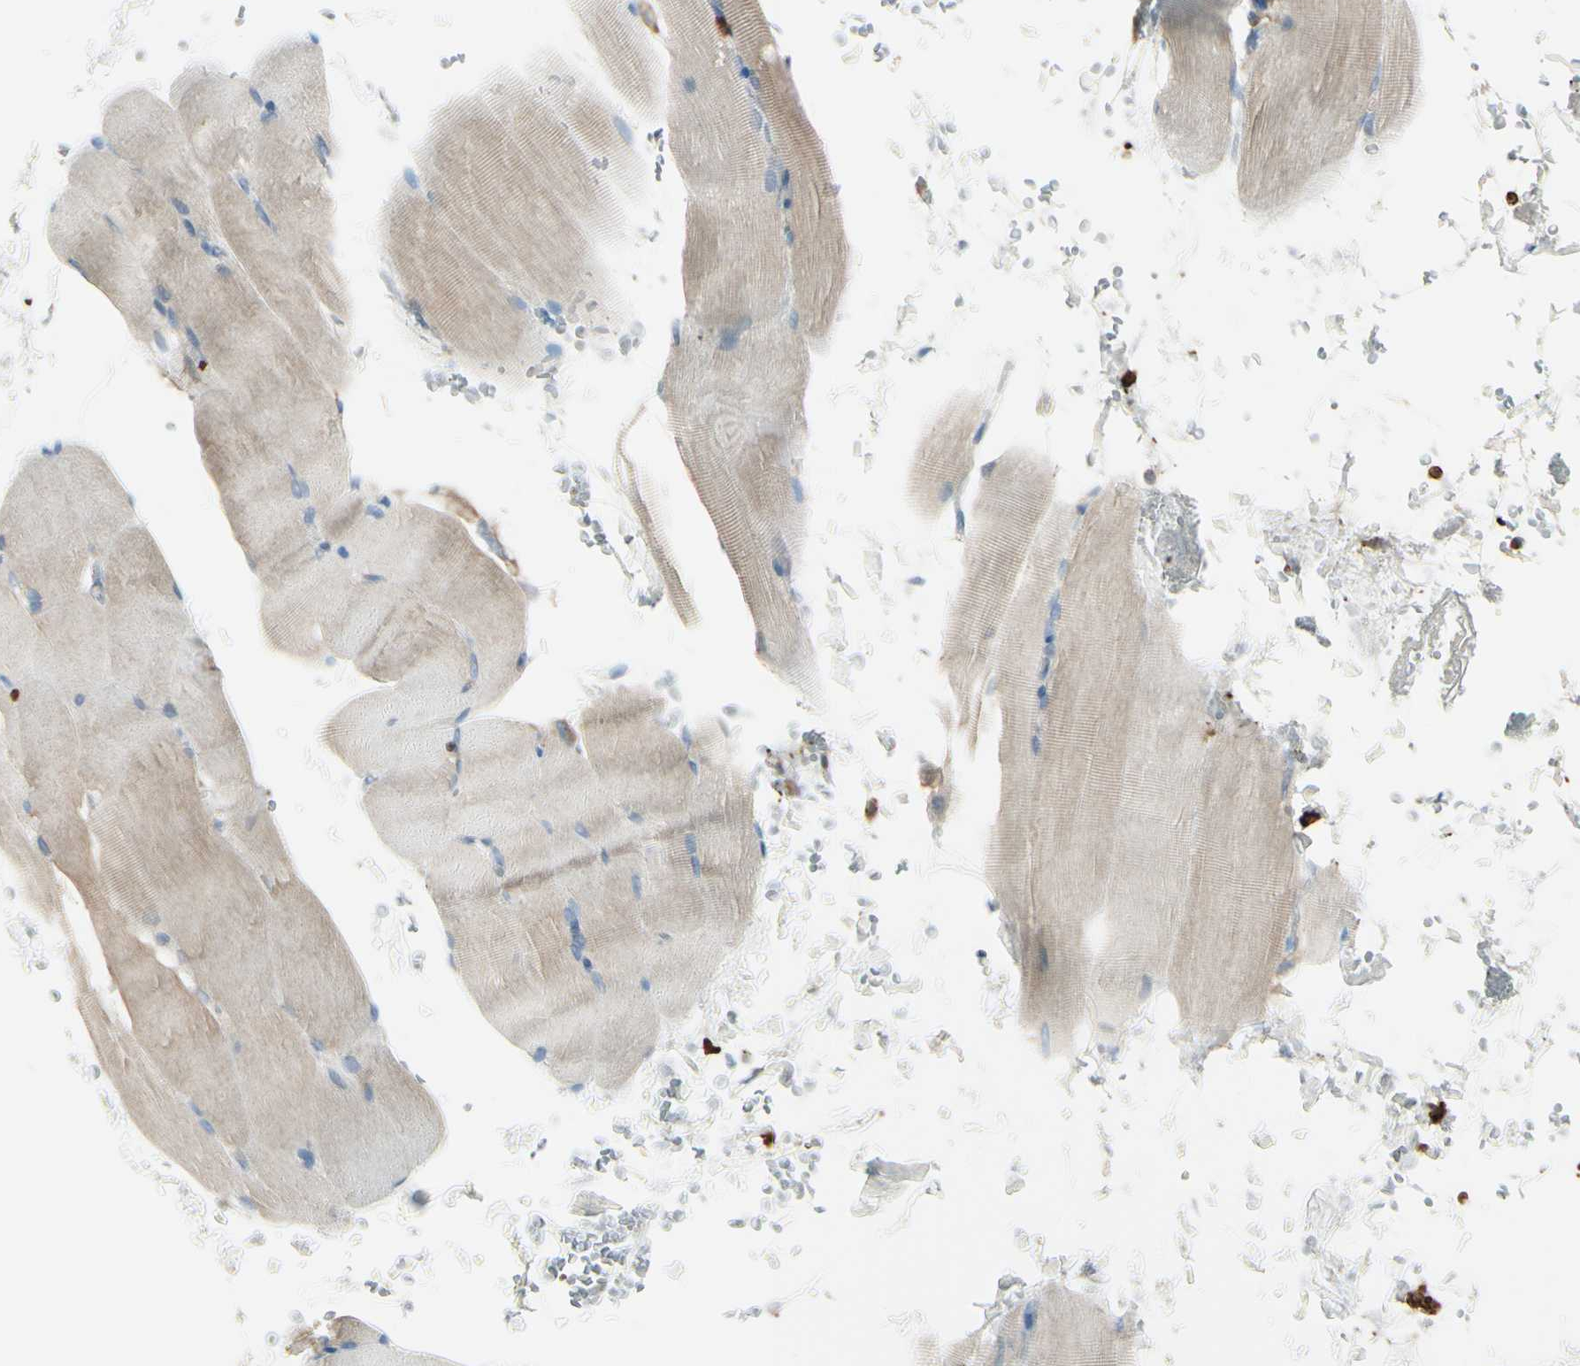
{"staining": {"intensity": "weak", "quantity": "25%-75%", "location": "cytoplasmic/membranous"}, "tissue": "skeletal muscle", "cell_type": "Myocytes", "image_type": "normal", "snomed": [{"axis": "morphology", "description": "Normal tissue, NOS"}, {"axis": "topography", "description": "Skeletal muscle"}, {"axis": "topography", "description": "Parathyroid gland"}], "caption": "Benign skeletal muscle shows weak cytoplasmic/membranous expression in approximately 25%-75% of myocytes The staining was performed using DAB to visualize the protein expression in brown, while the nuclei were stained in blue with hematoxylin (Magnification: 20x)..", "gene": "GSN", "patient": {"sex": "female", "age": 37}}